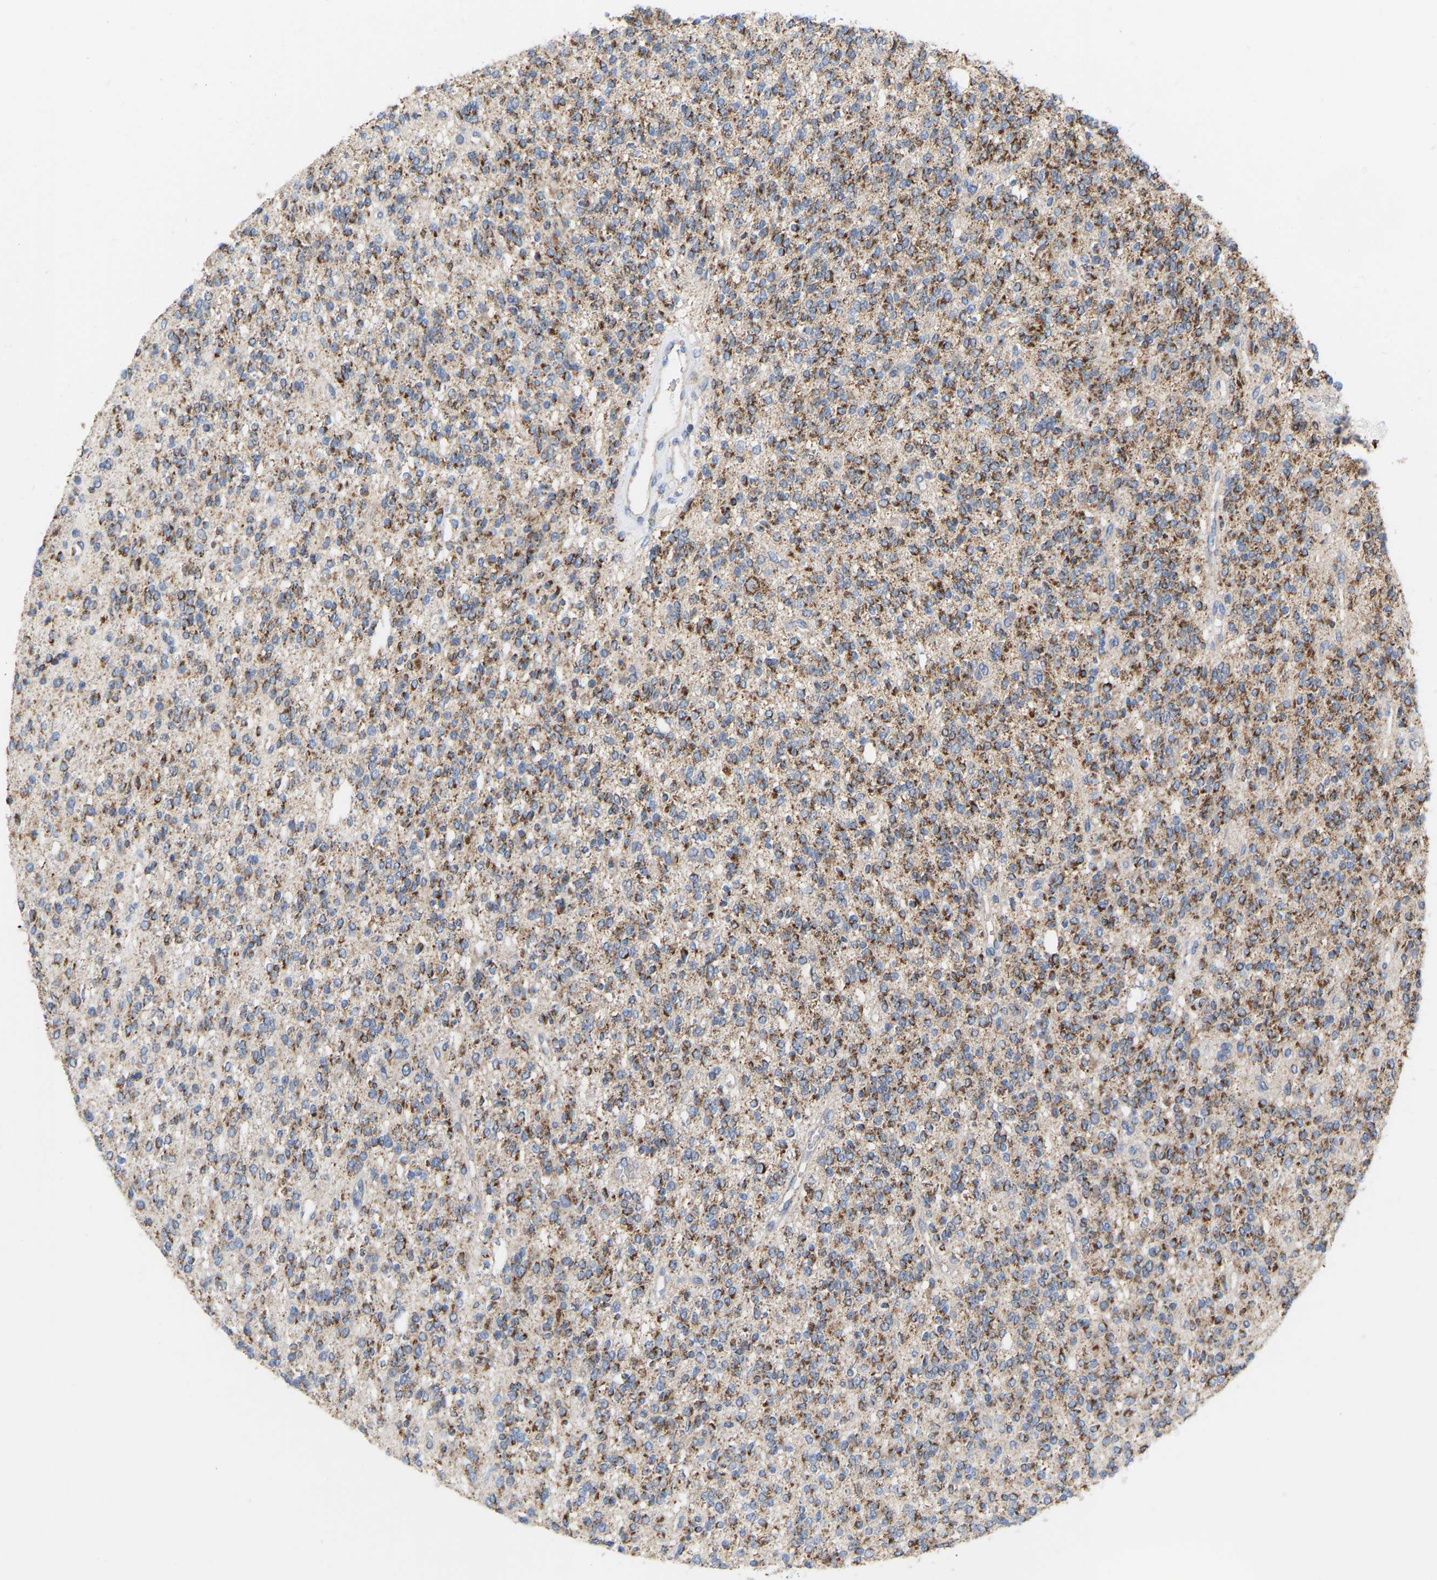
{"staining": {"intensity": "strong", "quantity": "25%-75%", "location": "cytoplasmic/membranous"}, "tissue": "glioma", "cell_type": "Tumor cells", "image_type": "cancer", "snomed": [{"axis": "morphology", "description": "Glioma, malignant, High grade"}, {"axis": "topography", "description": "Brain"}], "caption": "Brown immunohistochemical staining in human glioma exhibits strong cytoplasmic/membranous positivity in about 25%-75% of tumor cells. Using DAB (3,3'-diaminobenzidine) (brown) and hematoxylin (blue) stains, captured at high magnification using brightfield microscopy.", "gene": "CBLB", "patient": {"sex": "male", "age": 34}}